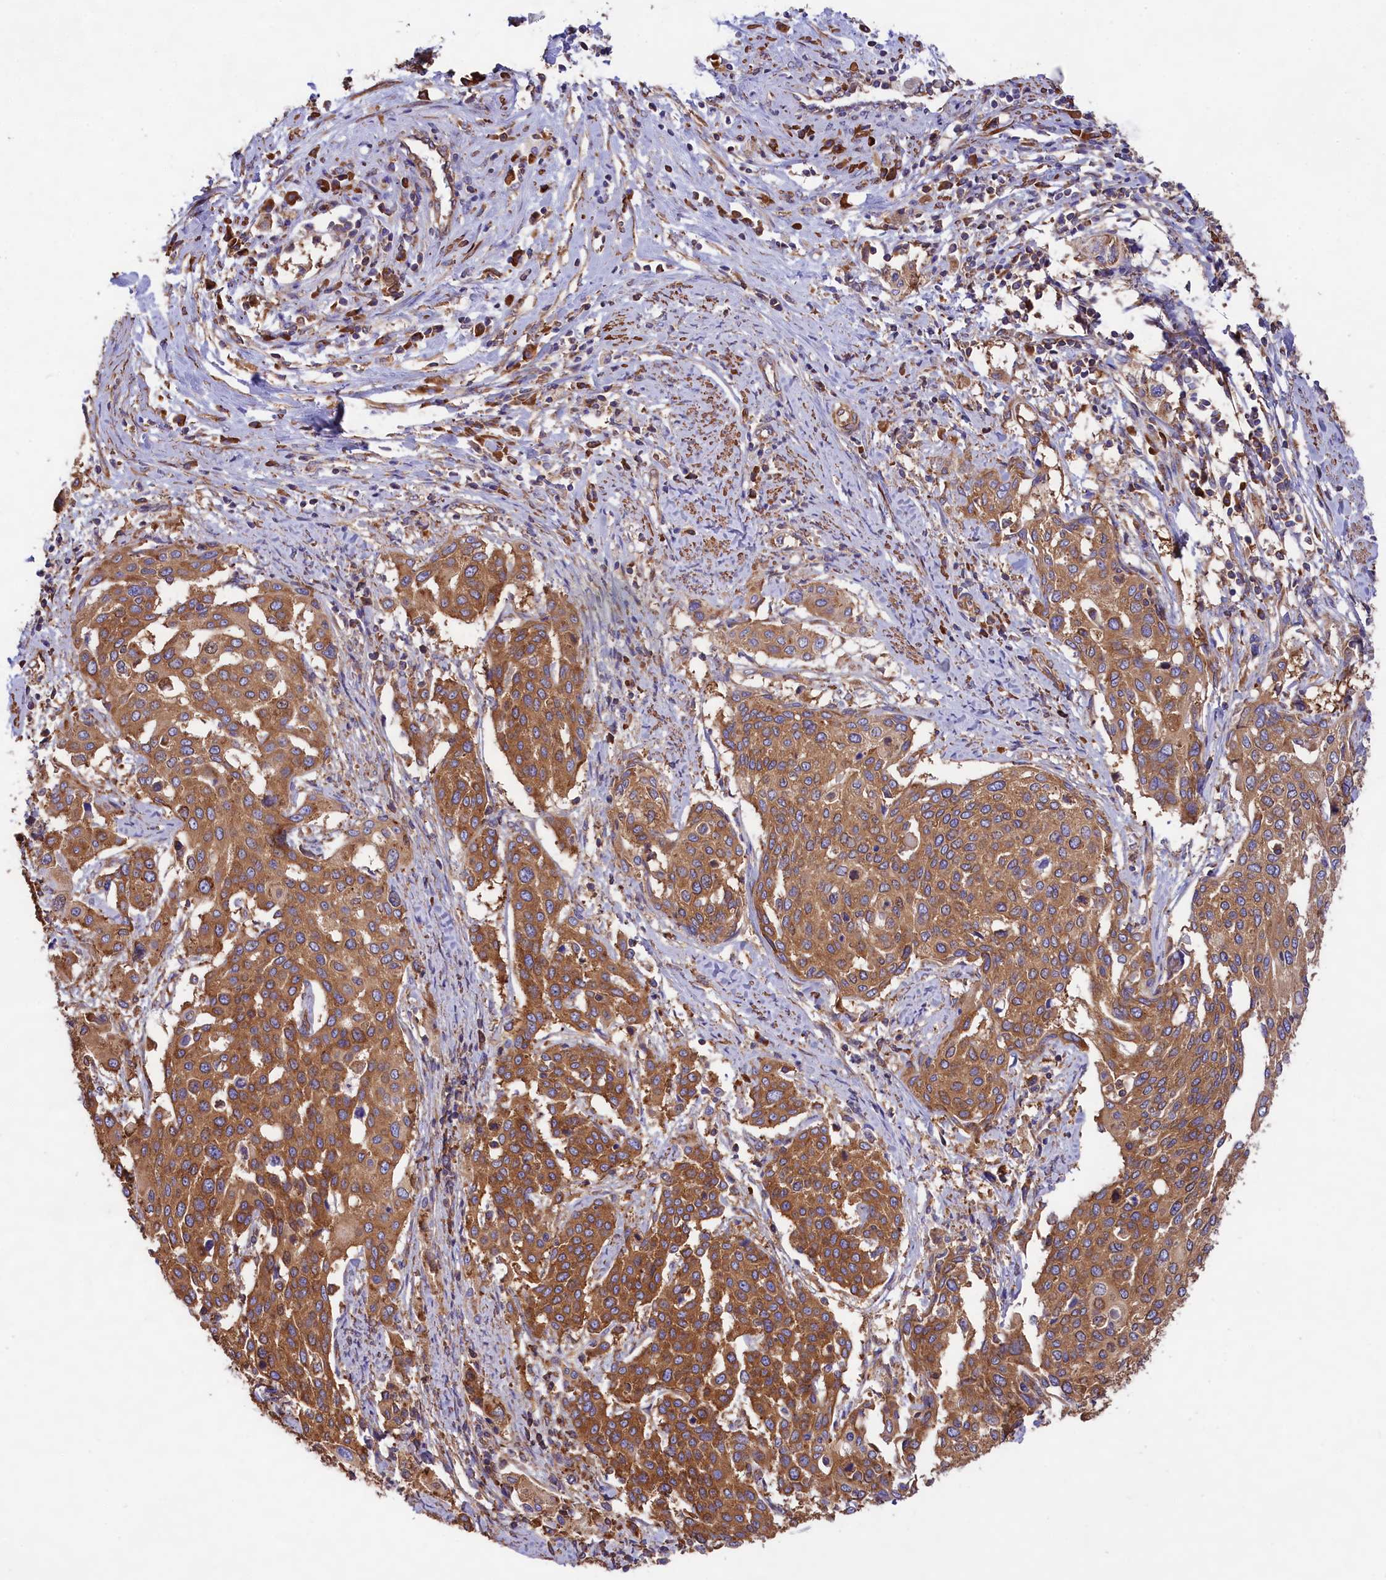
{"staining": {"intensity": "moderate", "quantity": ">75%", "location": "cytoplasmic/membranous"}, "tissue": "cervical cancer", "cell_type": "Tumor cells", "image_type": "cancer", "snomed": [{"axis": "morphology", "description": "Squamous cell carcinoma, NOS"}, {"axis": "topography", "description": "Cervix"}], "caption": "Cervical cancer (squamous cell carcinoma) stained with DAB (3,3'-diaminobenzidine) immunohistochemistry (IHC) demonstrates medium levels of moderate cytoplasmic/membranous positivity in about >75% of tumor cells.", "gene": "GYS1", "patient": {"sex": "female", "age": 44}}